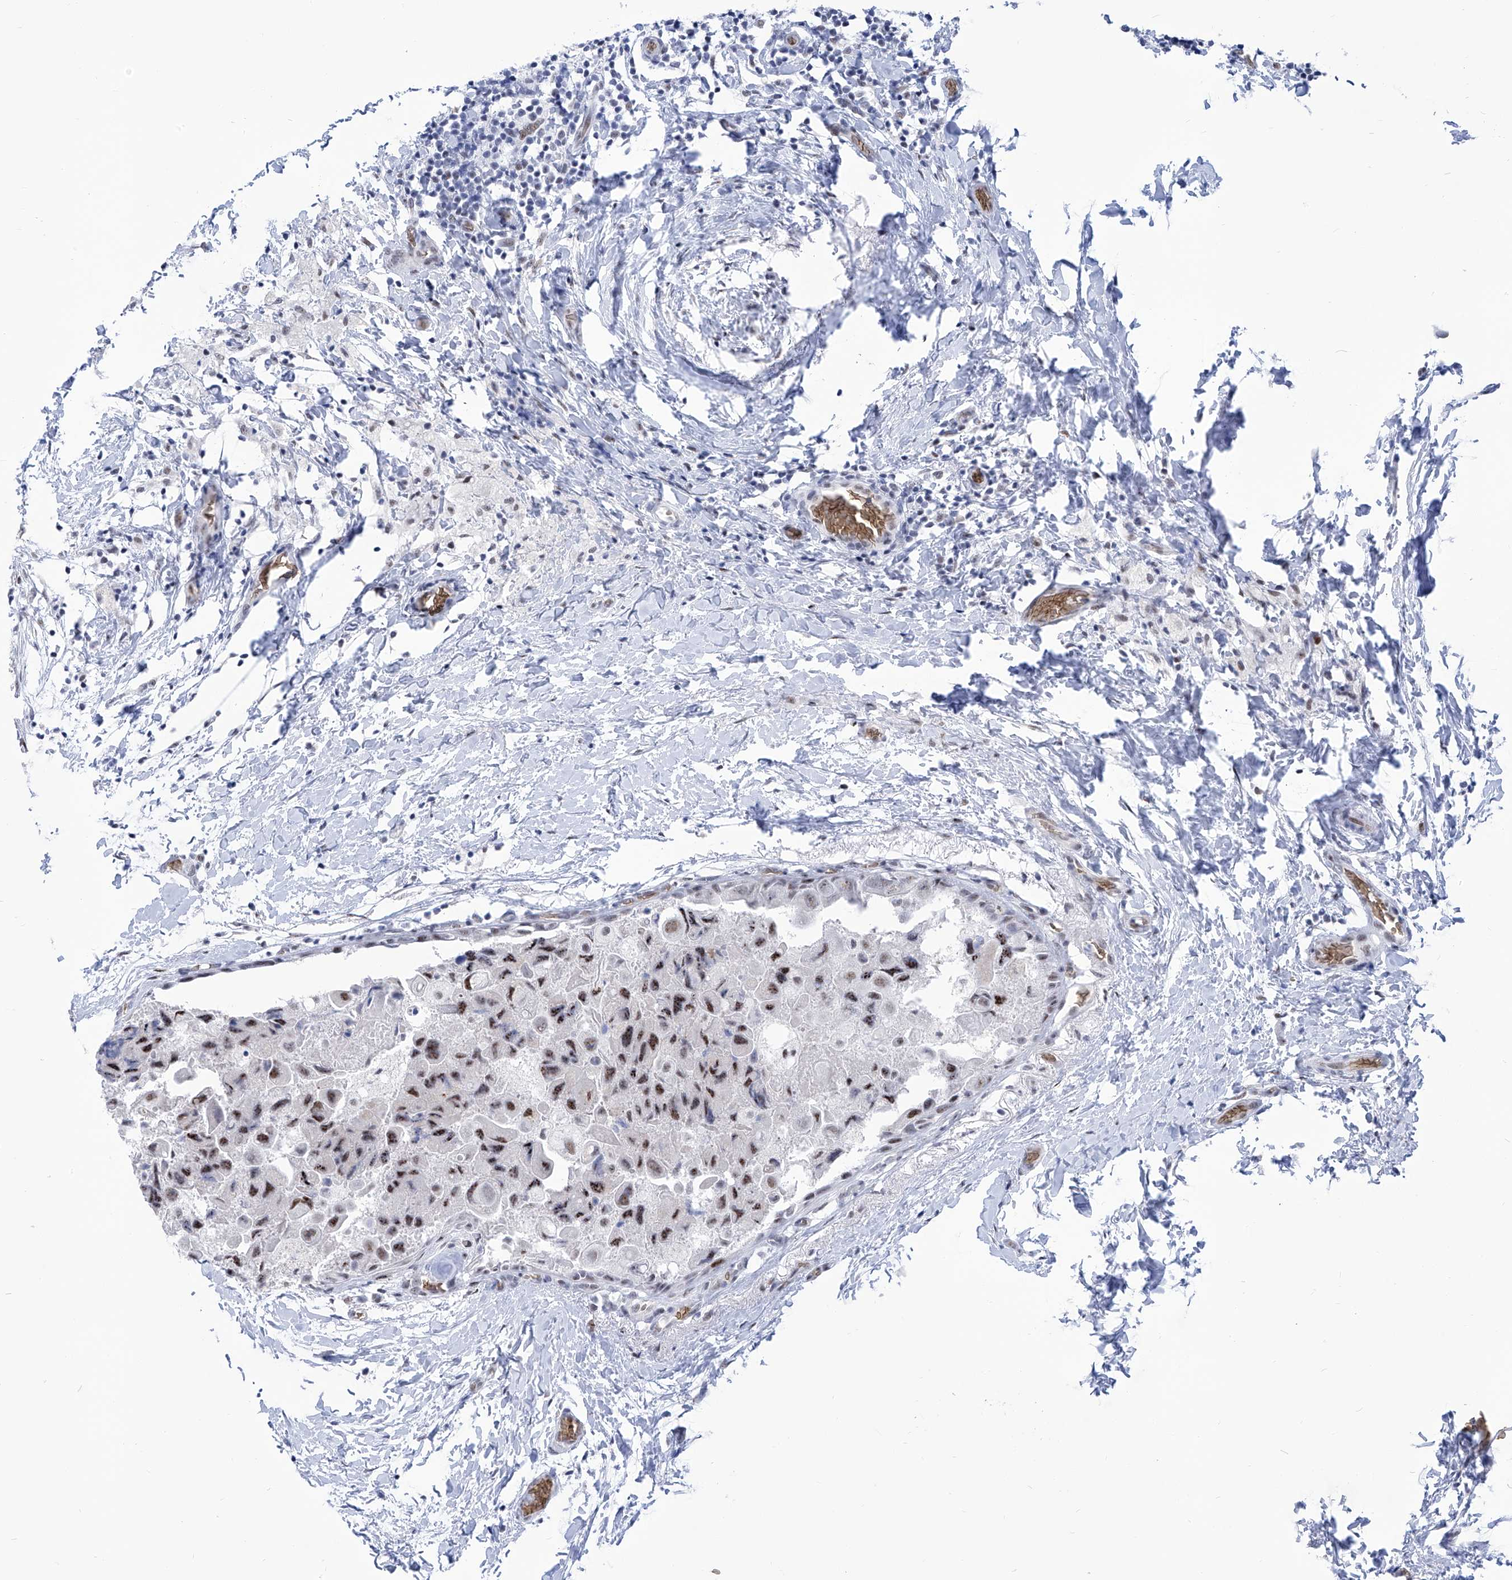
{"staining": {"intensity": "moderate", "quantity": ">75%", "location": "nuclear"}, "tissue": "breast cancer", "cell_type": "Tumor cells", "image_type": "cancer", "snomed": [{"axis": "morphology", "description": "Duct carcinoma"}, {"axis": "topography", "description": "Breast"}], "caption": "Immunohistochemical staining of breast infiltrating ductal carcinoma reveals medium levels of moderate nuclear expression in about >75% of tumor cells. (Brightfield microscopy of DAB IHC at high magnification).", "gene": "SART1", "patient": {"sex": "female", "age": 62}}